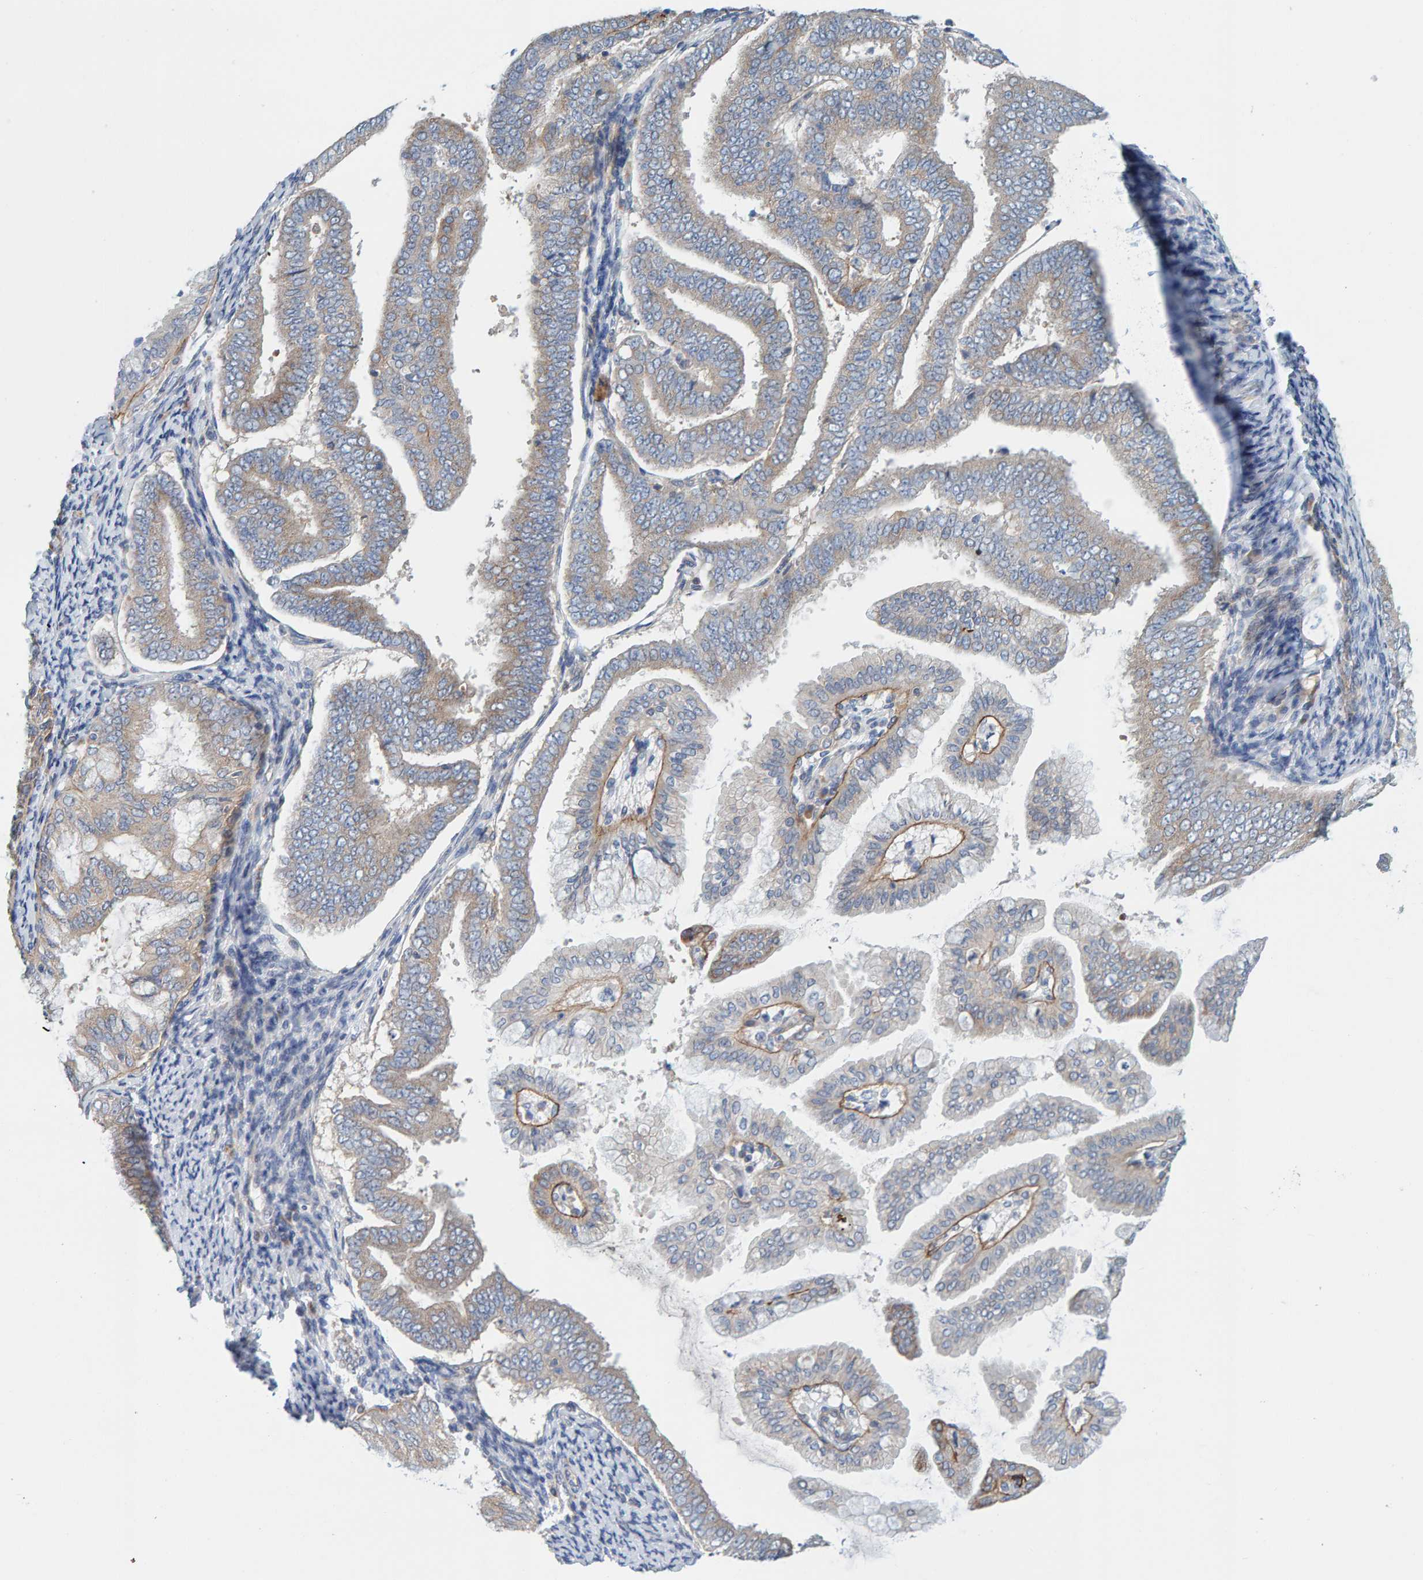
{"staining": {"intensity": "weak", "quantity": "25%-75%", "location": "cytoplasmic/membranous"}, "tissue": "endometrial cancer", "cell_type": "Tumor cells", "image_type": "cancer", "snomed": [{"axis": "morphology", "description": "Adenocarcinoma, NOS"}, {"axis": "topography", "description": "Endometrium"}], "caption": "An image of endometrial cancer stained for a protein reveals weak cytoplasmic/membranous brown staining in tumor cells.", "gene": "CCM2", "patient": {"sex": "female", "age": 63}}